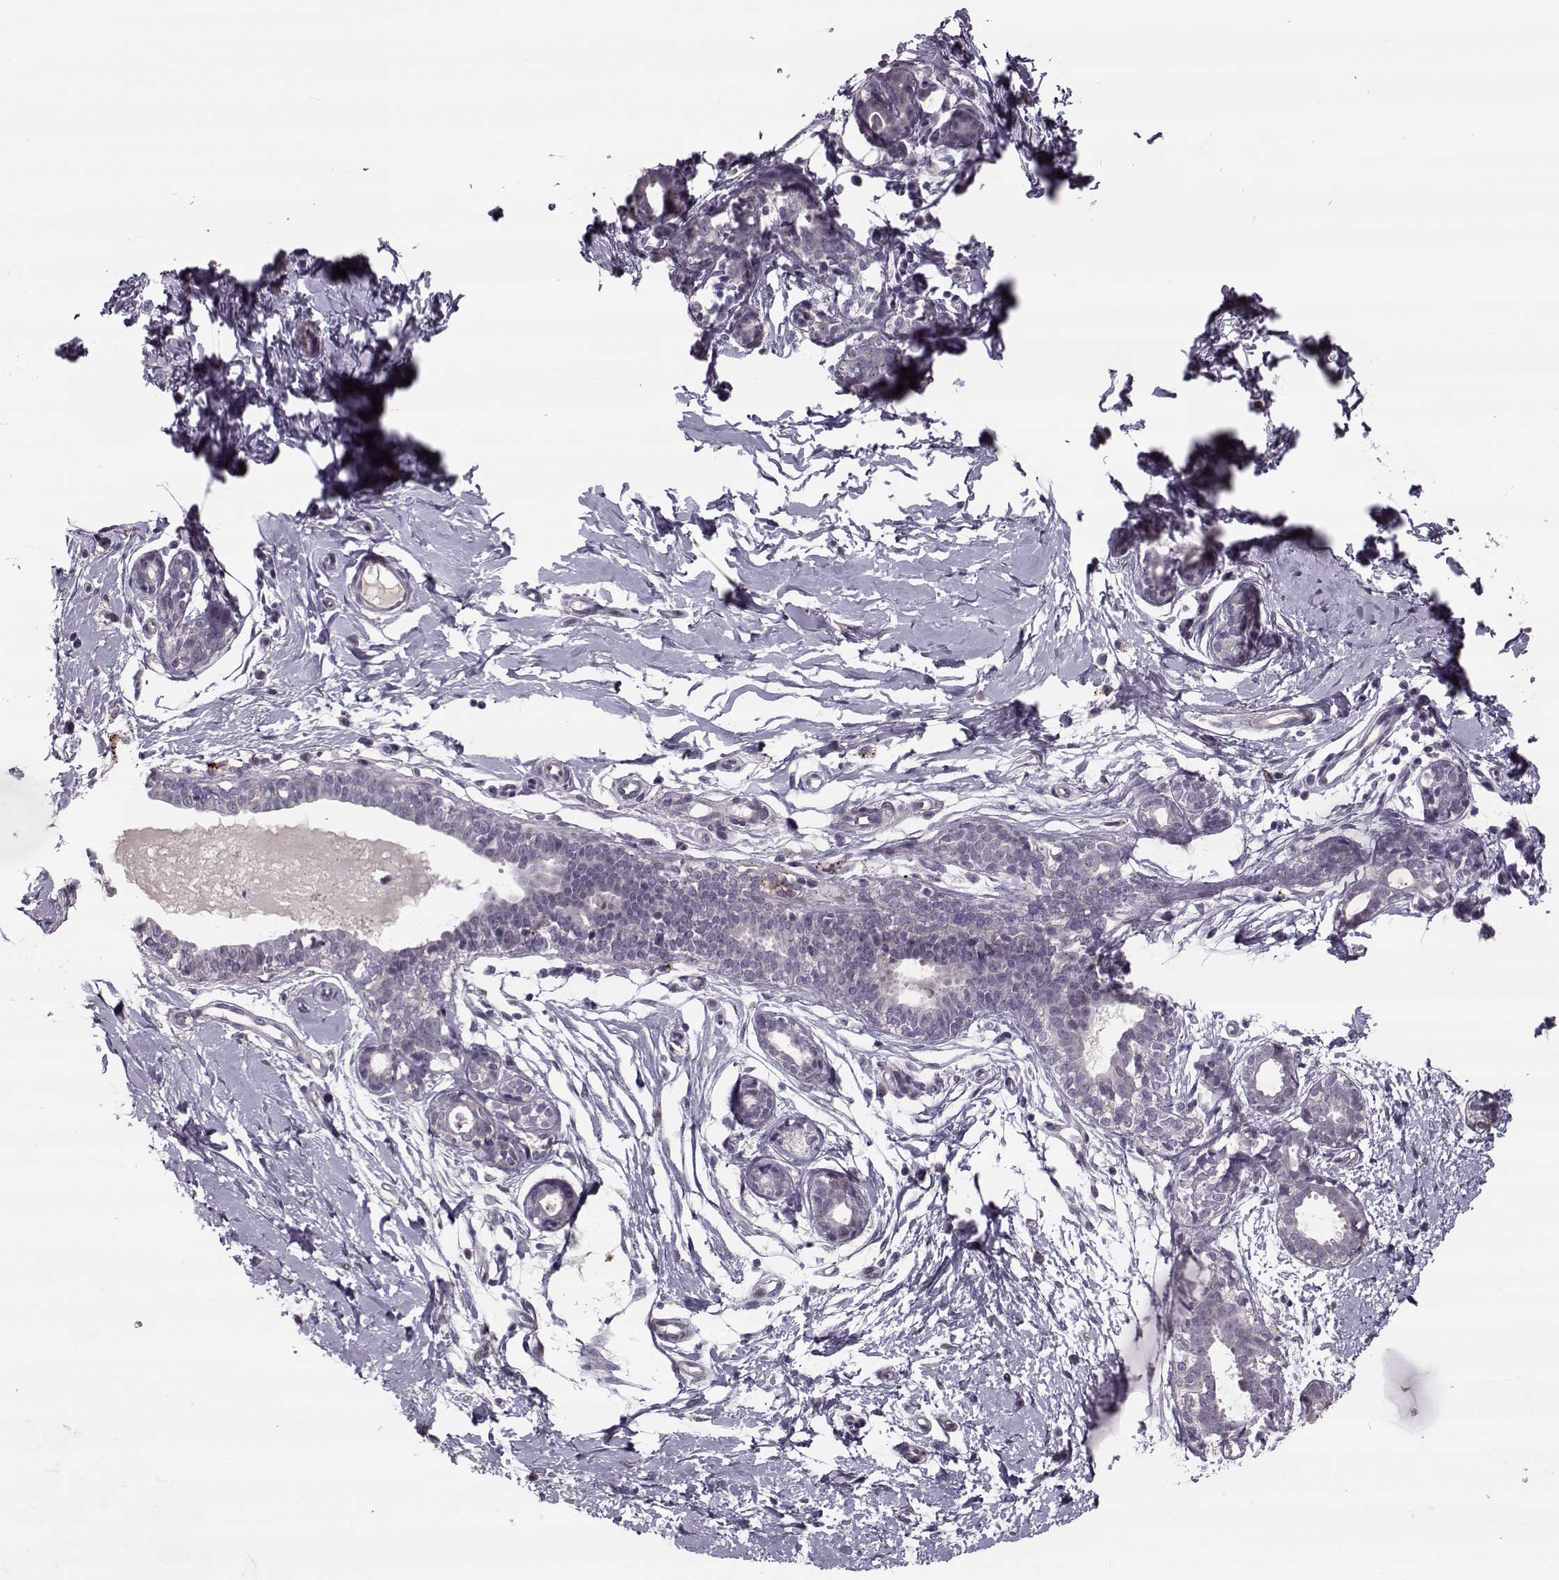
{"staining": {"intensity": "negative", "quantity": "none", "location": "none"}, "tissue": "breast", "cell_type": "Adipocytes", "image_type": "normal", "snomed": [{"axis": "morphology", "description": "Normal tissue, NOS"}, {"axis": "topography", "description": "Breast"}], "caption": "Human breast stained for a protein using immunohistochemistry displays no staining in adipocytes.", "gene": "DNAI3", "patient": {"sex": "female", "age": 37}}